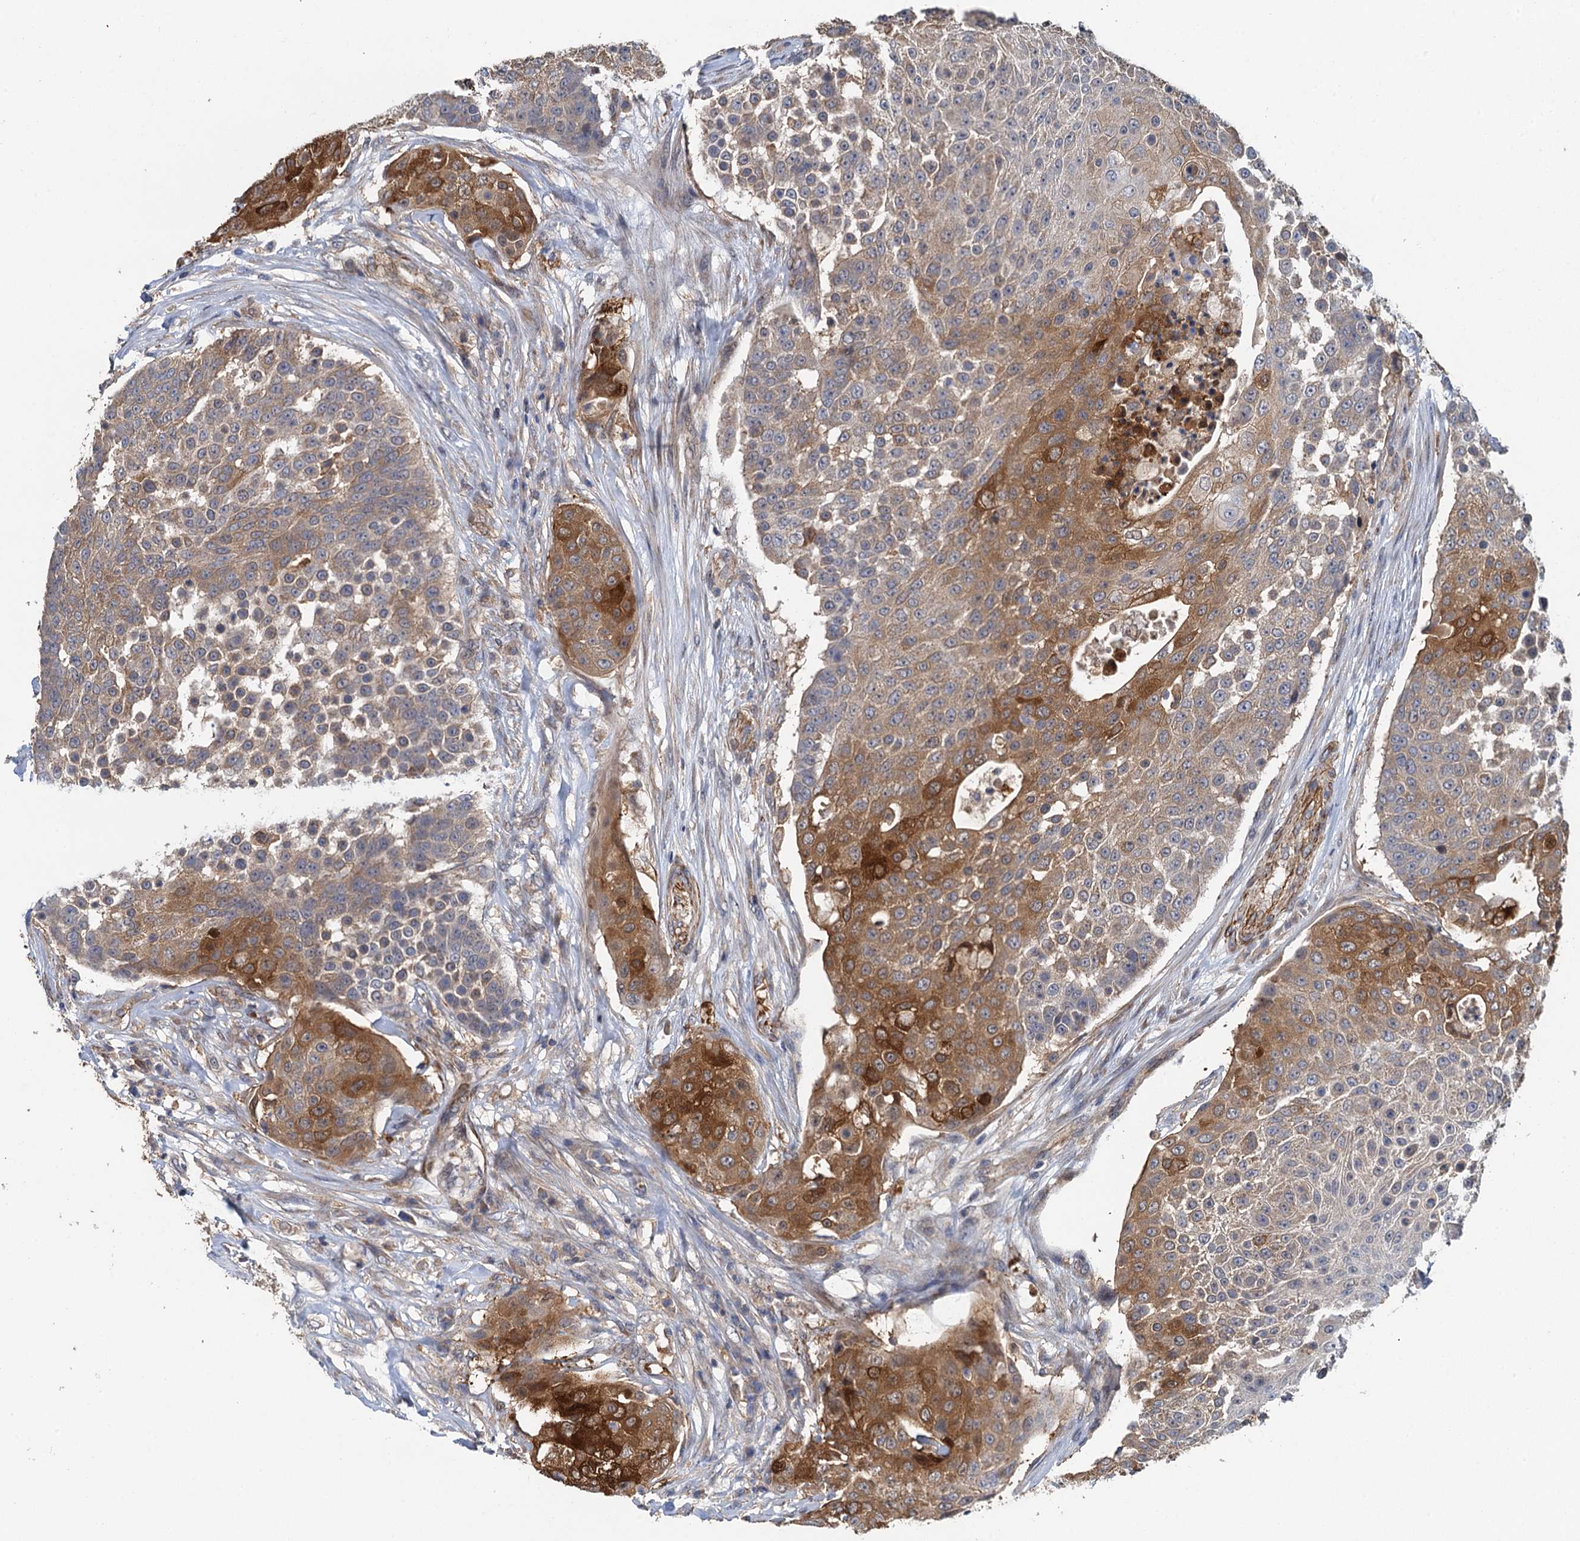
{"staining": {"intensity": "strong", "quantity": "<25%", "location": "cytoplasmic/membranous"}, "tissue": "urothelial cancer", "cell_type": "Tumor cells", "image_type": "cancer", "snomed": [{"axis": "morphology", "description": "Urothelial carcinoma, High grade"}, {"axis": "topography", "description": "Urinary bladder"}], "caption": "High-grade urothelial carcinoma stained for a protein displays strong cytoplasmic/membranous positivity in tumor cells. The staining was performed using DAB, with brown indicating positive protein expression. Nuclei are stained blue with hematoxylin.", "gene": "RSAD2", "patient": {"sex": "female", "age": 63}}